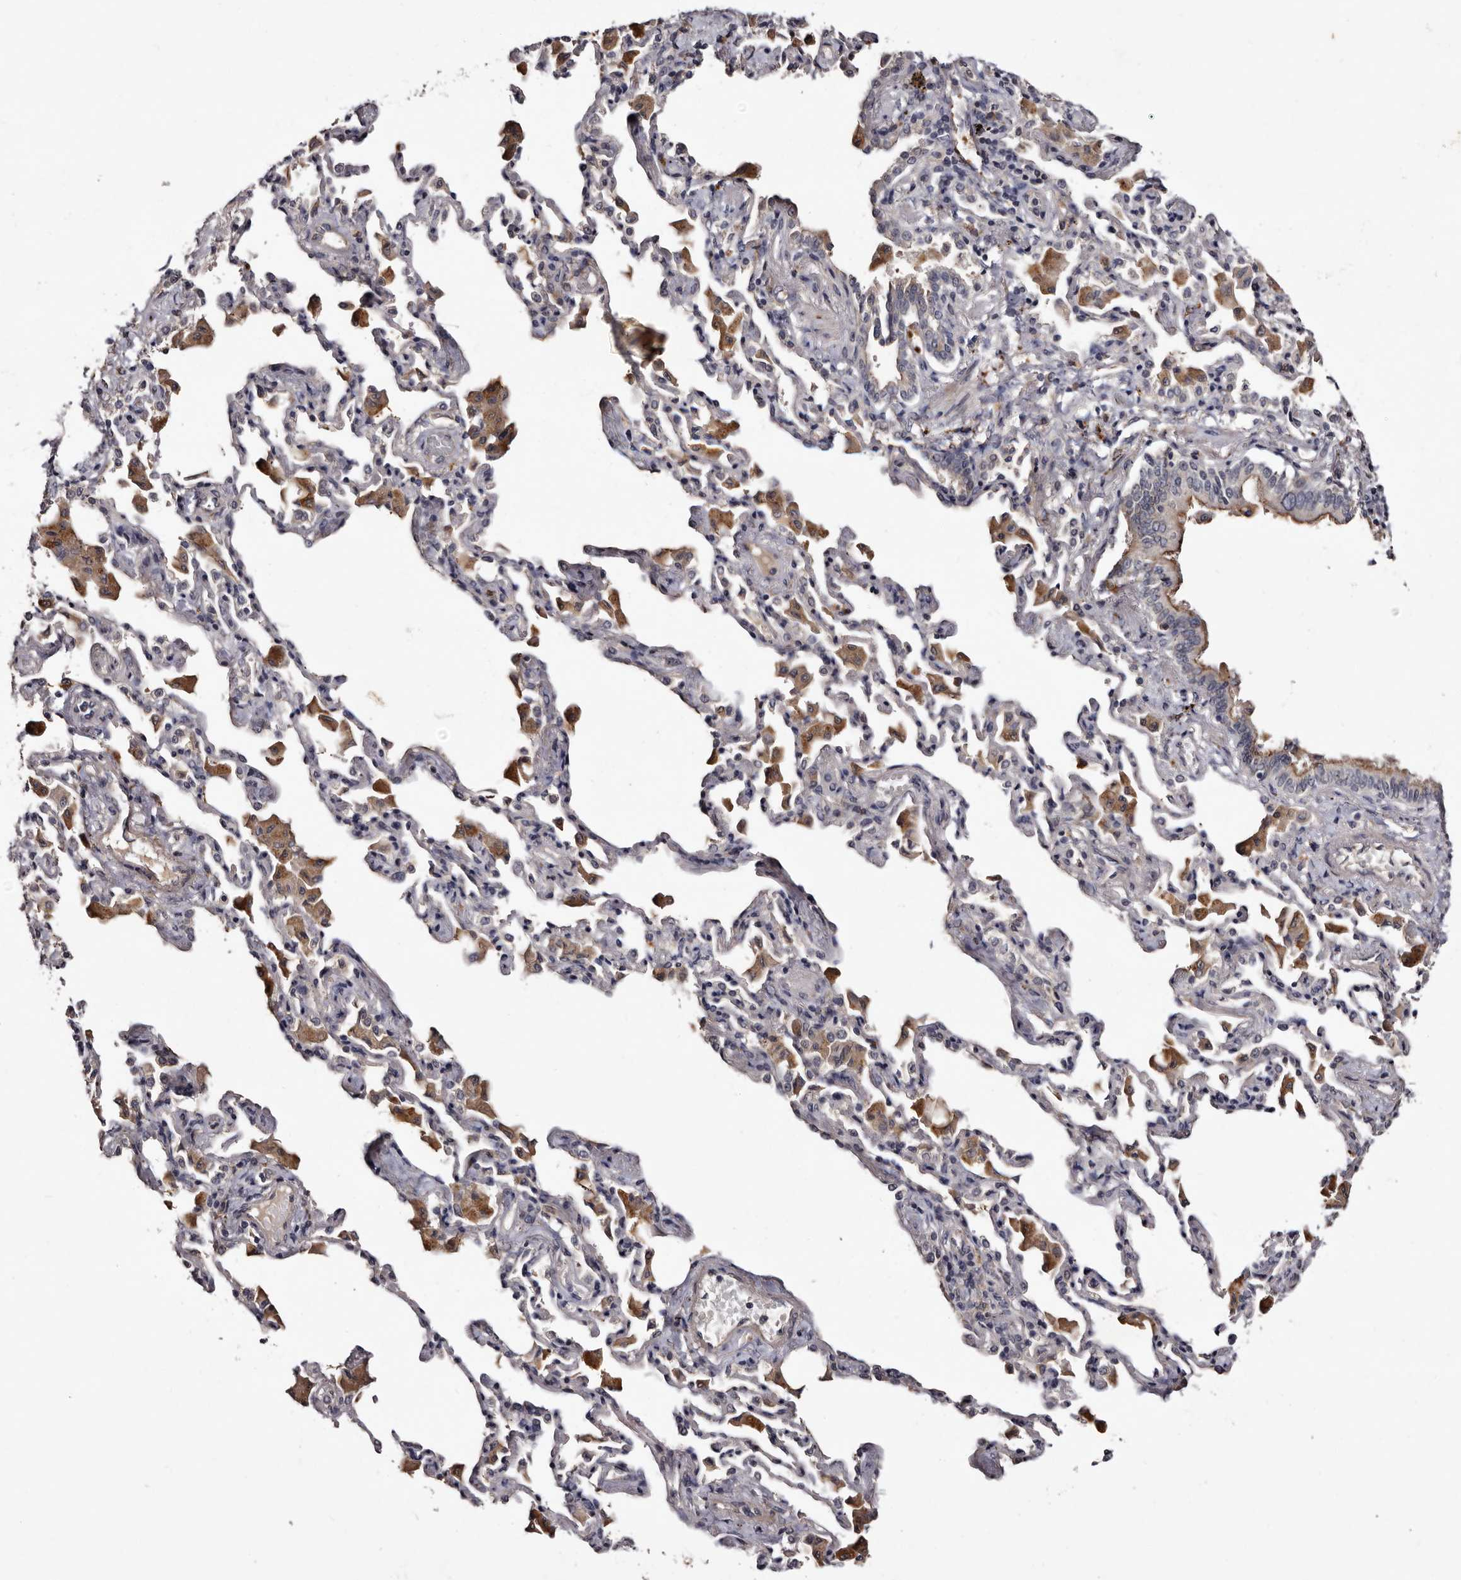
{"staining": {"intensity": "moderate", "quantity": "<25%", "location": "cytoplasmic/membranous"}, "tissue": "bronchus", "cell_type": "Respiratory epithelial cells", "image_type": "normal", "snomed": [{"axis": "morphology", "description": "Normal tissue, NOS"}, {"axis": "morphology", "description": "Inflammation, NOS"}, {"axis": "topography", "description": "Bronchus"}, {"axis": "topography", "description": "Lung"}], "caption": "IHC (DAB) staining of normal human bronchus reveals moderate cytoplasmic/membranous protein positivity in approximately <25% of respiratory epithelial cells. The staining was performed using DAB to visualize the protein expression in brown, while the nuclei were stained in blue with hematoxylin (Magnification: 20x).", "gene": "LANCL2", "patient": {"sex": "female", "age": 46}}